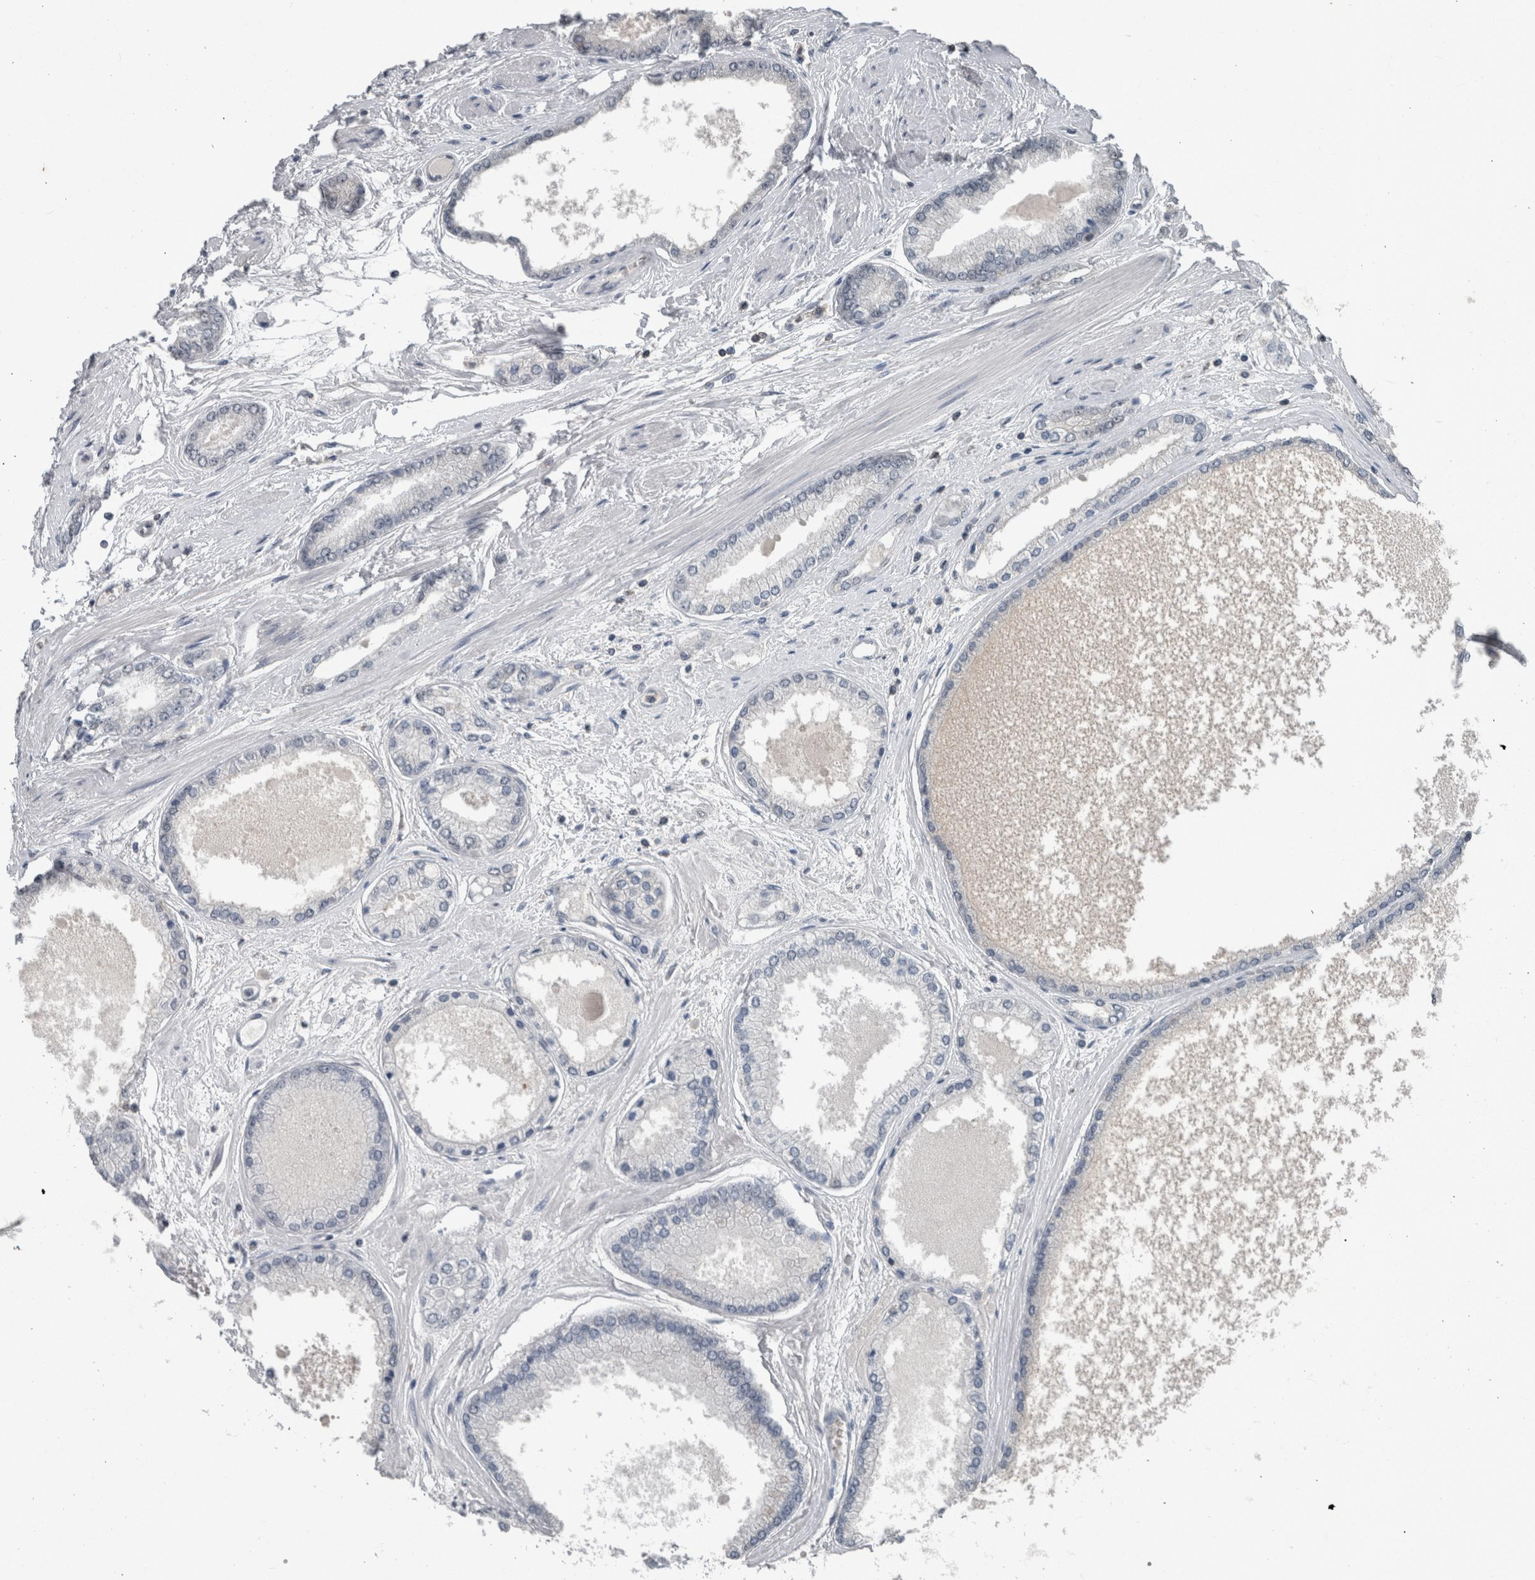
{"staining": {"intensity": "negative", "quantity": "none", "location": "none"}, "tissue": "prostate cancer", "cell_type": "Tumor cells", "image_type": "cancer", "snomed": [{"axis": "morphology", "description": "Adenocarcinoma, High grade"}, {"axis": "topography", "description": "Prostate"}], "caption": "IHC of human prostate cancer exhibits no positivity in tumor cells.", "gene": "MAFF", "patient": {"sex": "male", "age": 59}}